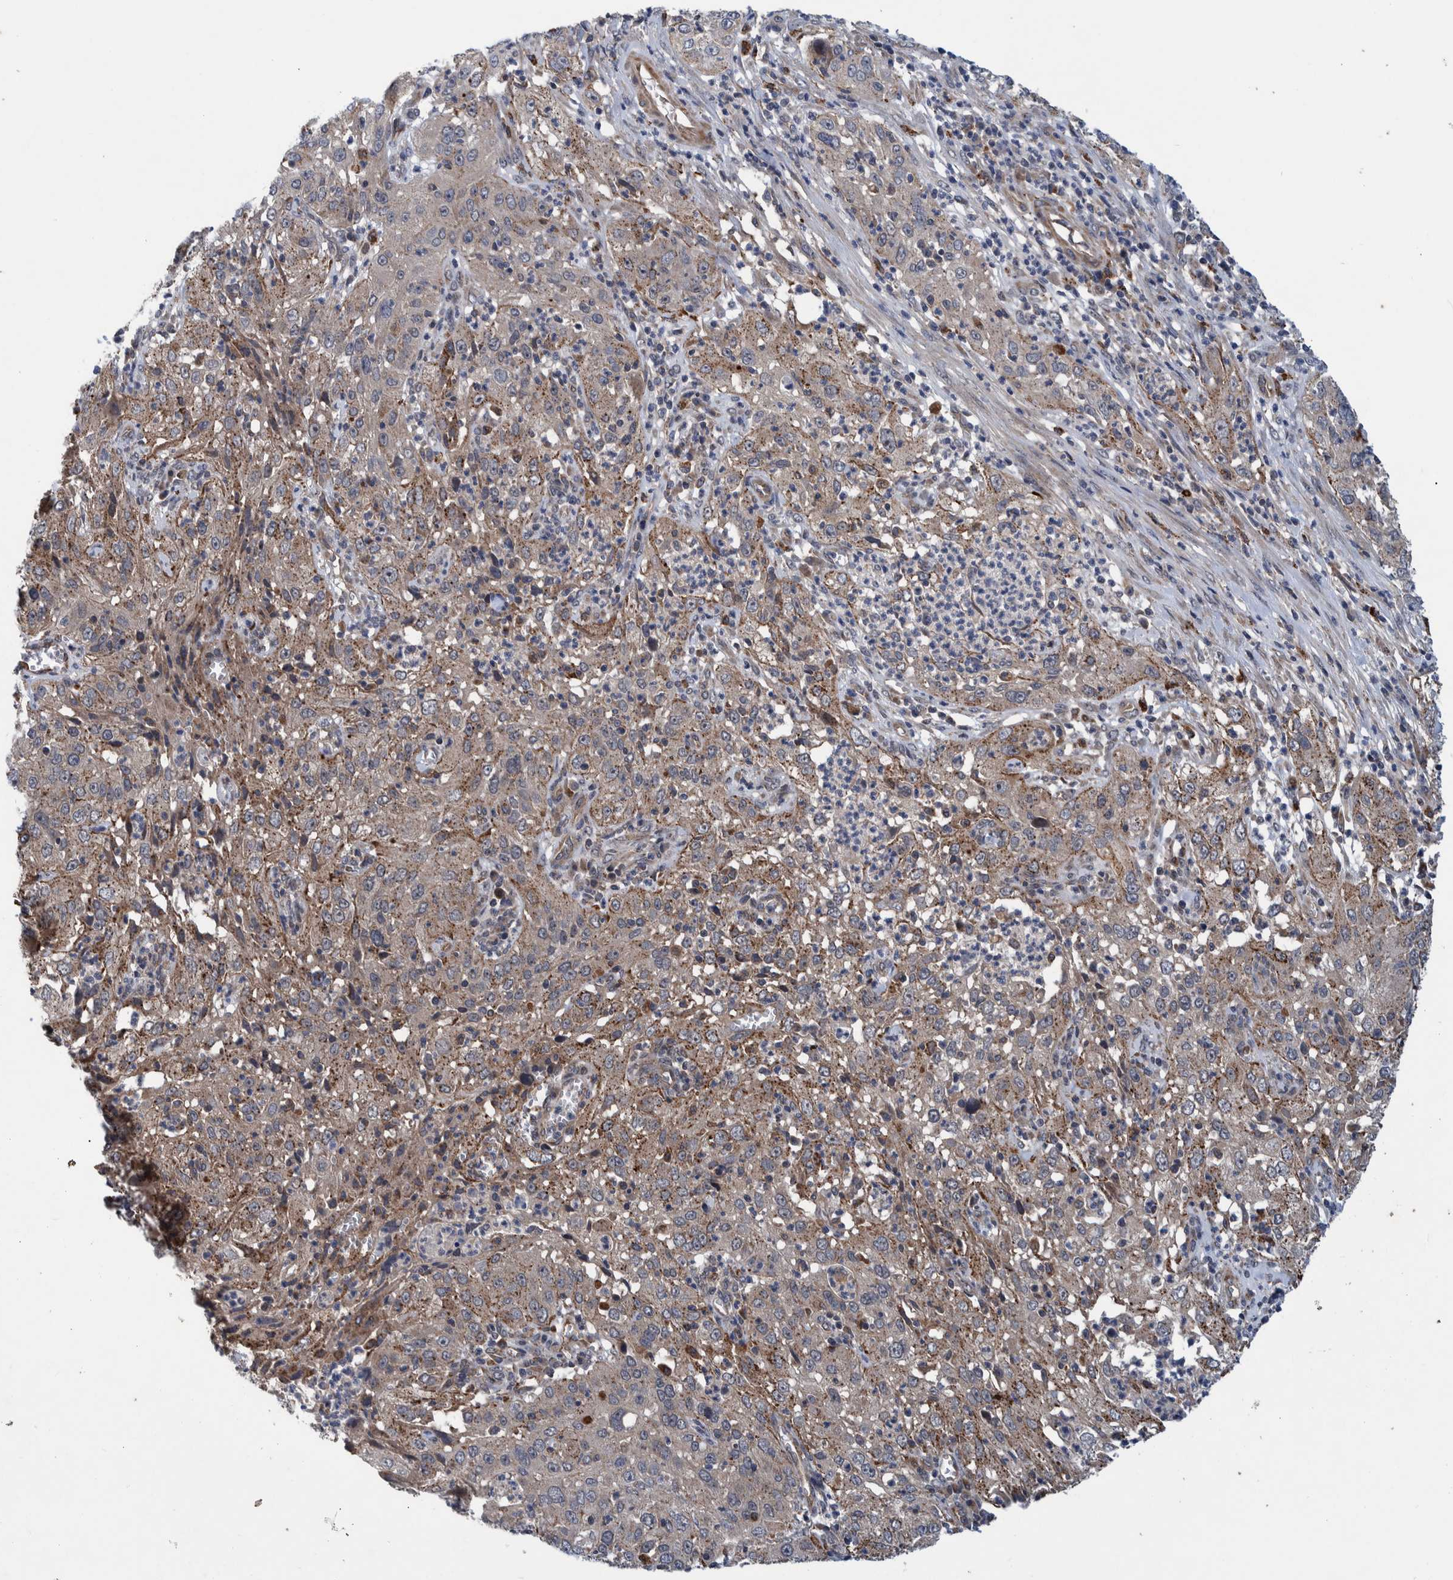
{"staining": {"intensity": "moderate", "quantity": ">75%", "location": "cytoplasmic/membranous"}, "tissue": "cervical cancer", "cell_type": "Tumor cells", "image_type": "cancer", "snomed": [{"axis": "morphology", "description": "Squamous cell carcinoma, NOS"}, {"axis": "topography", "description": "Cervix"}], "caption": "This micrograph displays immunohistochemistry (IHC) staining of cervical cancer, with medium moderate cytoplasmic/membranous expression in about >75% of tumor cells.", "gene": "ITIH3", "patient": {"sex": "female", "age": 32}}